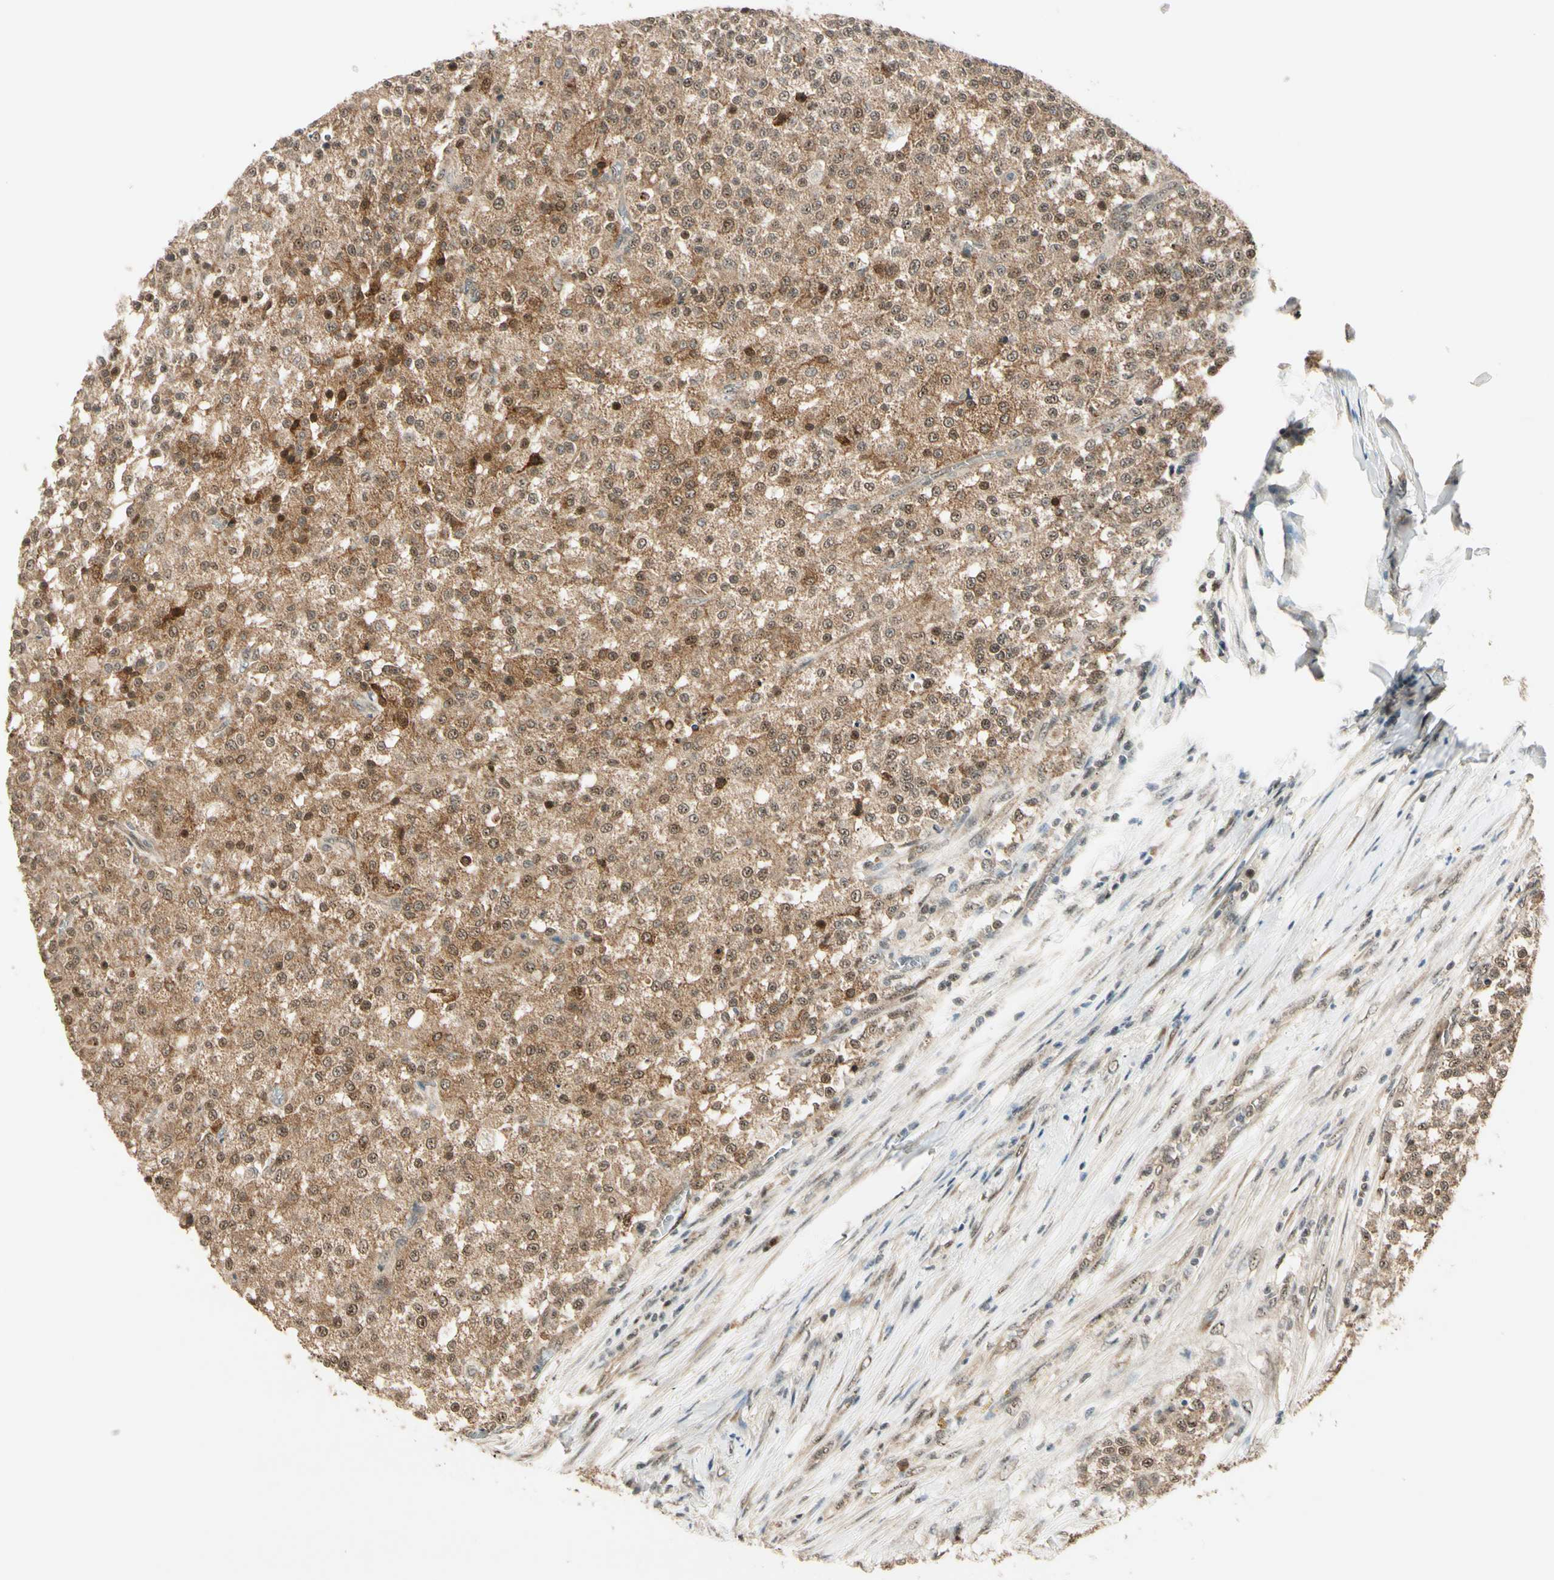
{"staining": {"intensity": "moderate", "quantity": ">75%", "location": "cytoplasmic/membranous,nuclear"}, "tissue": "testis cancer", "cell_type": "Tumor cells", "image_type": "cancer", "snomed": [{"axis": "morphology", "description": "Seminoma, NOS"}, {"axis": "topography", "description": "Testis"}], "caption": "There is medium levels of moderate cytoplasmic/membranous and nuclear positivity in tumor cells of testis cancer, as demonstrated by immunohistochemical staining (brown color).", "gene": "MCPH1", "patient": {"sex": "male", "age": 59}}